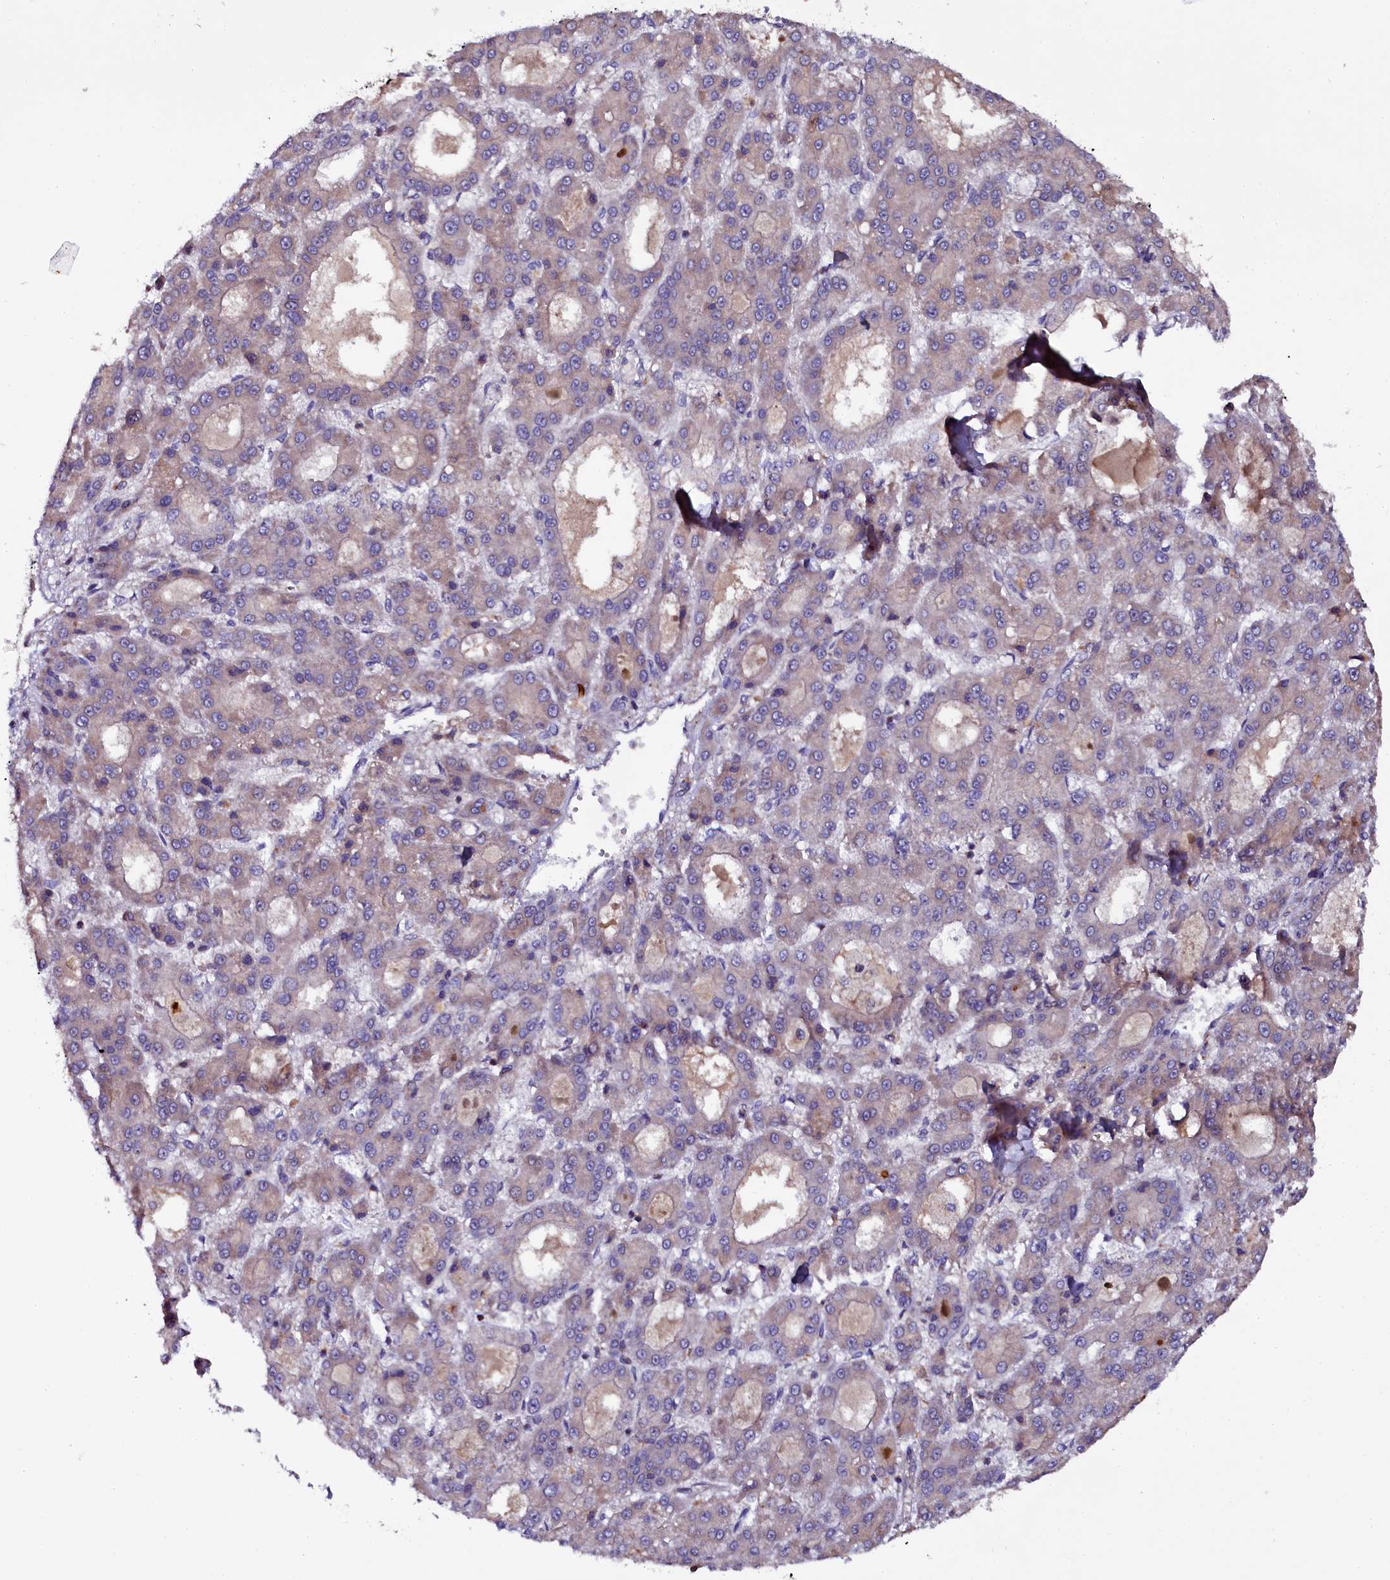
{"staining": {"intensity": "weak", "quantity": "<25%", "location": "cytoplasmic/membranous"}, "tissue": "liver cancer", "cell_type": "Tumor cells", "image_type": "cancer", "snomed": [{"axis": "morphology", "description": "Carcinoma, Hepatocellular, NOS"}, {"axis": "topography", "description": "Liver"}], "caption": "Liver hepatocellular carcinoma stained for a protein using immunohistochemistry (IHC) shows no expression tumor cells.", "gene": "NAA80", "patient": {"sex": "male", "age": 70}}